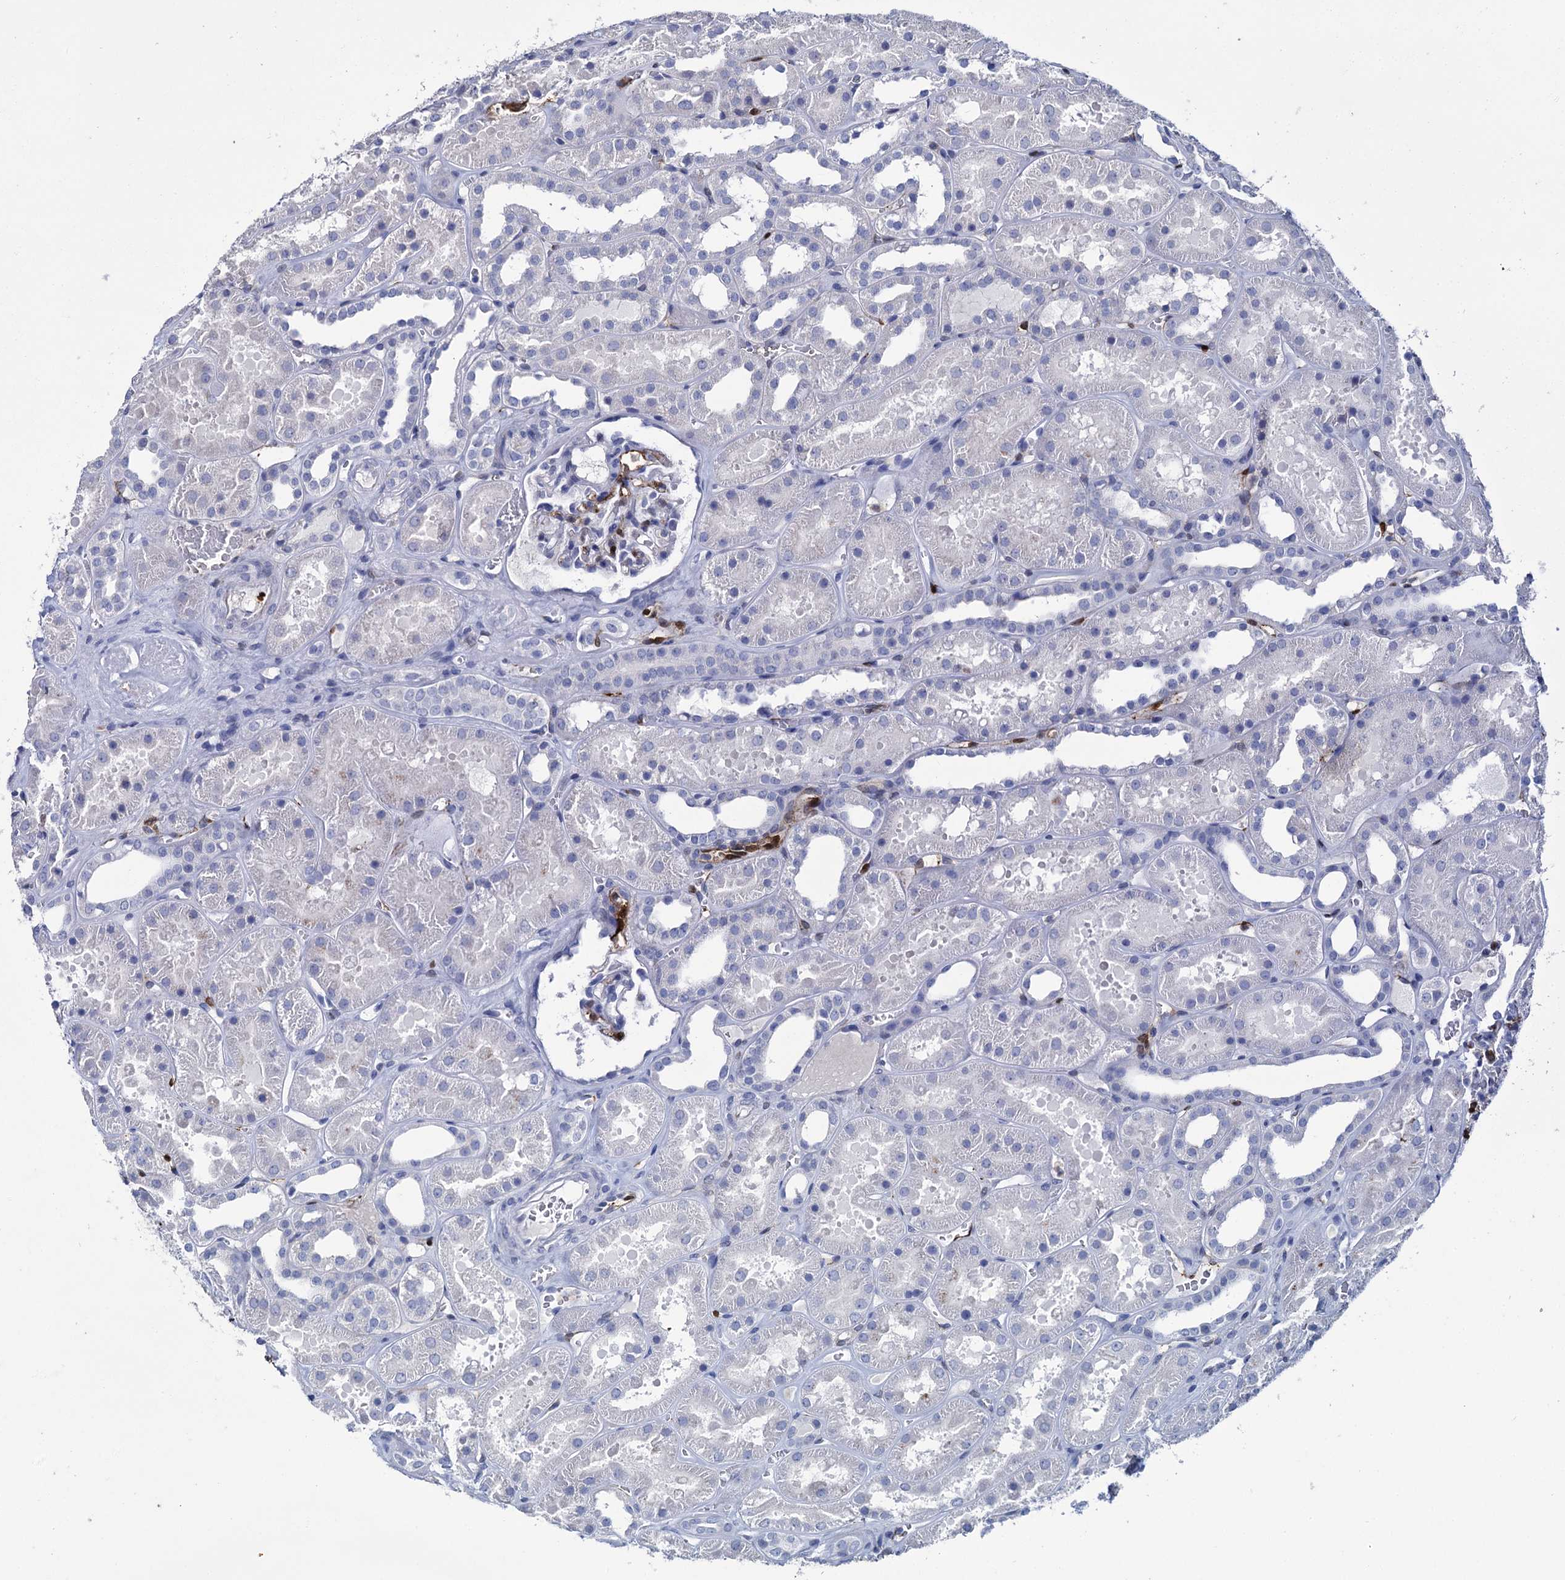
{"staining": {"intensity": "negative", "quantity": "none", "location": "none"}, "tissue": "kidney", "cell_type": "Cells in glomeruli", "image_type": "normal", "snomed": [{"axis": "morphology", "description": "Normal tissue, NOS"}, {"axis": "topography", "description": "Kidney"}], "caption": "Immunohistochemistry of unremarkable human kidney reveals no staining in cells in glomeruli. (DAB immunohistochemistry, high magnification).", "gene": "FABP5", "patient": {"sex": "female", "age": 41}}